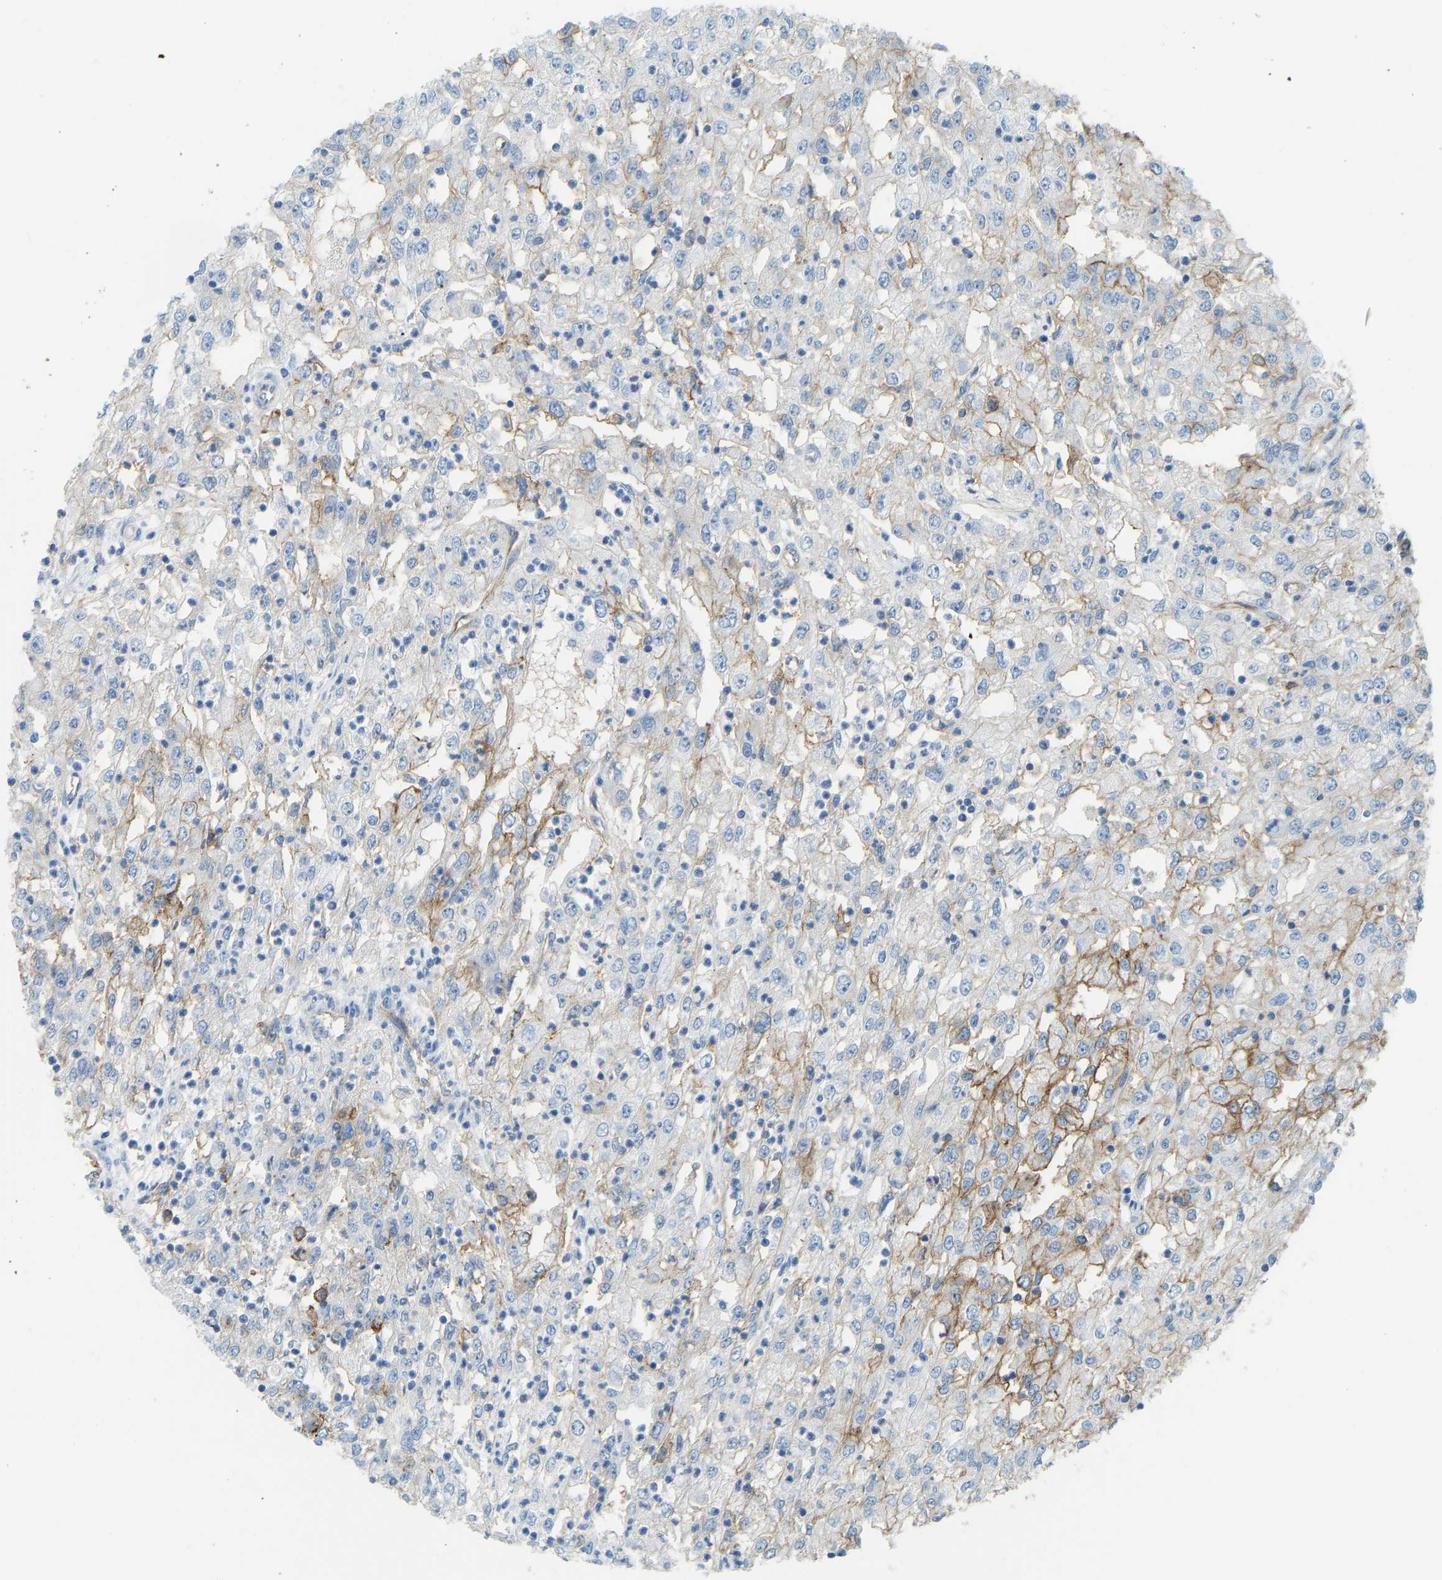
{"staining": {"intensity": "moderate", "quantity": "25%-75%", "location": "cytoplasmic/membranous"}, "tissue": "renal cancer", "cell_type": "Tumor cells", "image_type": "cancer", "snomed": [{"axis": "morphology", "description": "Adenocarcinoma, NOS"}, {"axis": "topography", "description": "Kidney"}], "caption": "Human renal cancer stained for a protein (brown) demonstrates moderate cytoplasmic/membranous positive staining in about 25%-75% of tumor cells.", "gene": "ATP1A1", "patient": {"sex": "female", "age": 54}}